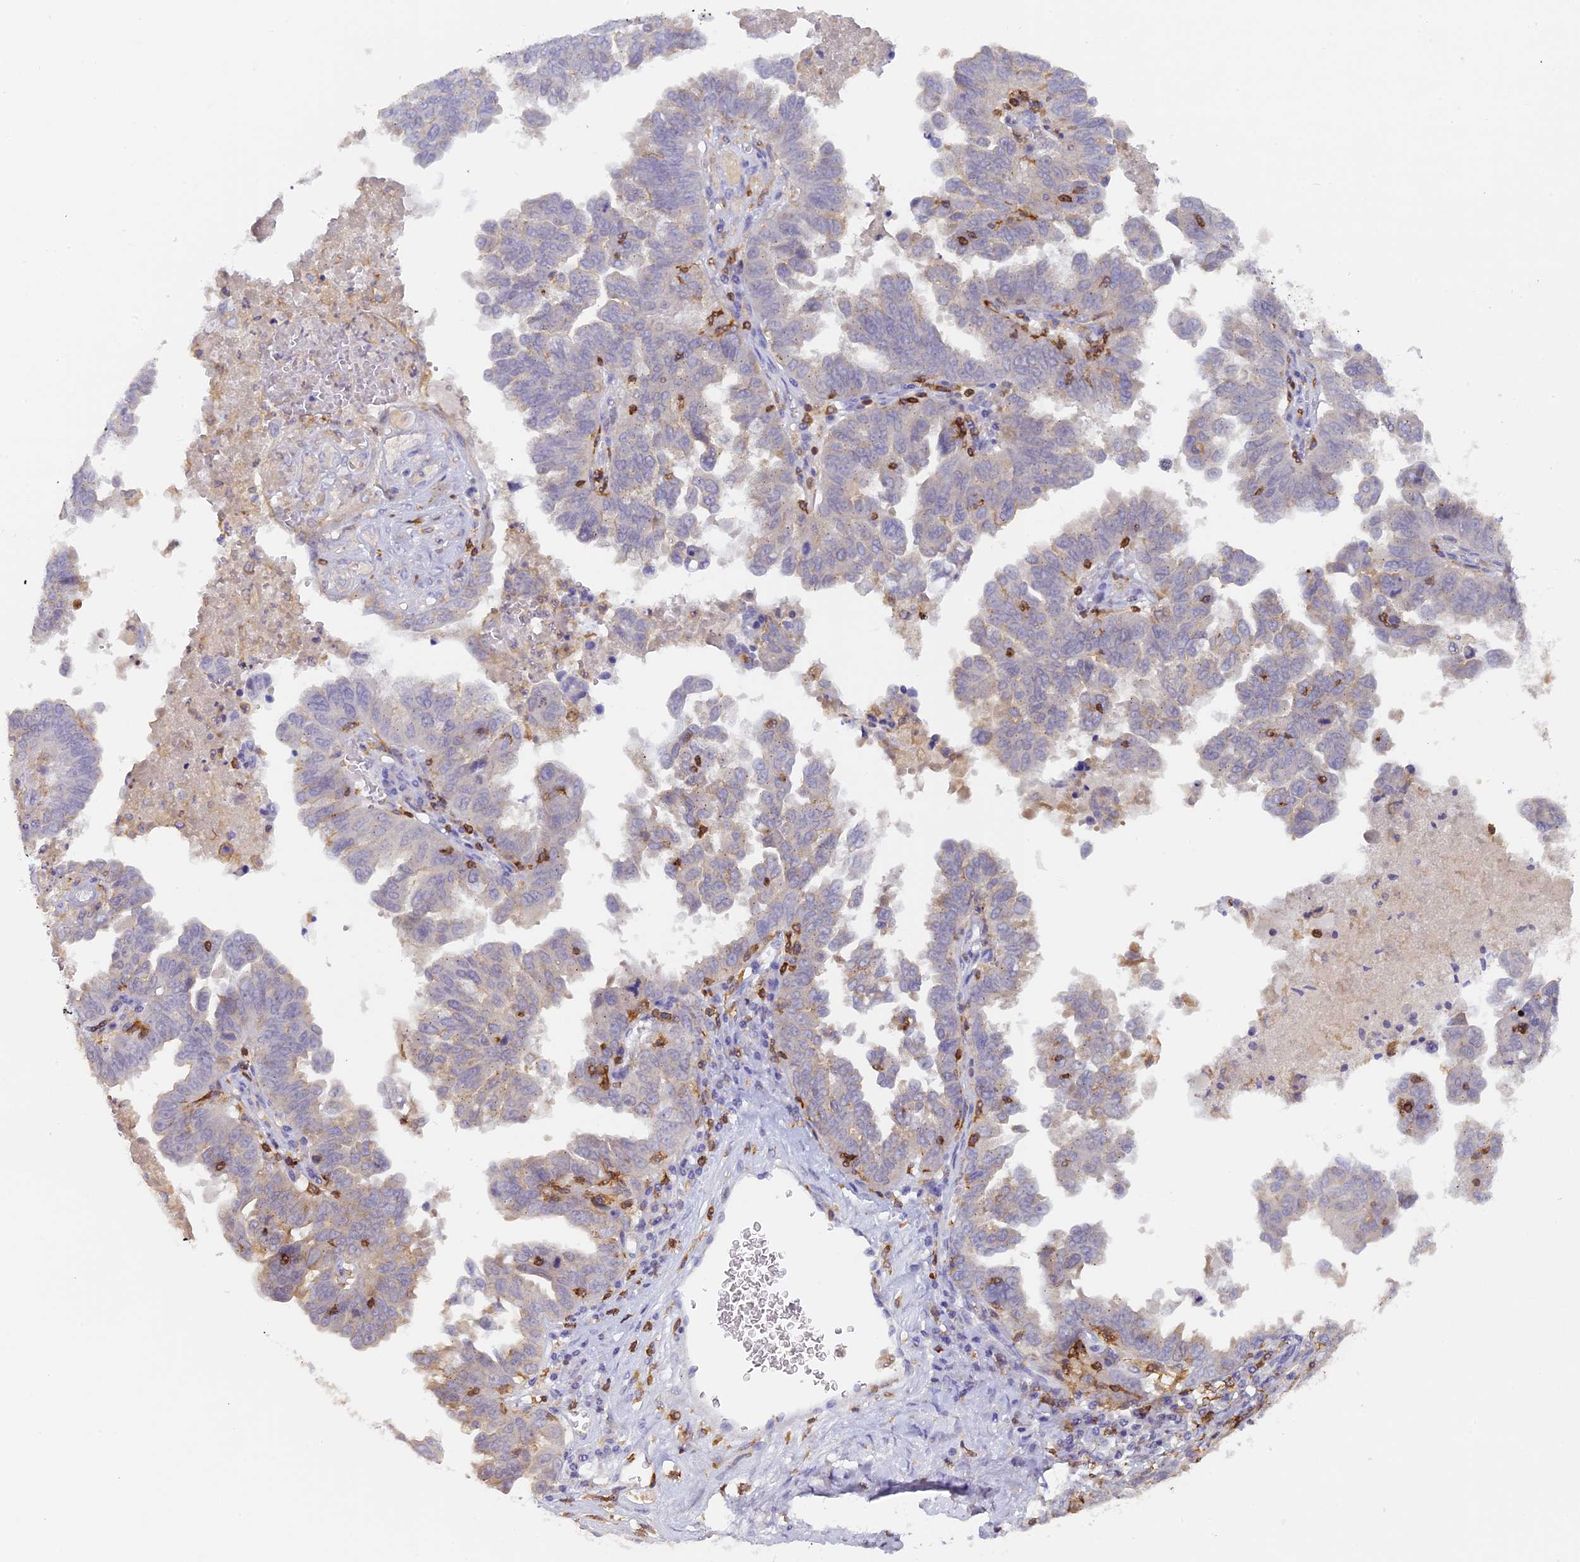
{"staining": {"intensity": "weak", "quantity": "<25%", "location": "cytoplasmic/membranous"}, "tissue": "ovarian cancer", "cell_type": "Tumor cells", "image_type": "cancer", "snomed": [{"axis": "morphology", "description": "Carcinoma, endometroid"}, {"axis": "topography", "description": "Ovary"}], "caption": "Immunohistochemistry photomicrograph of neoplastic tissue: human endometroid carcinoma (ovarian) stained with DAB displays no significant protein positivity in tumor cells.", "gene": "FYB1", "patient": {"sex": "female", "age": 62}}